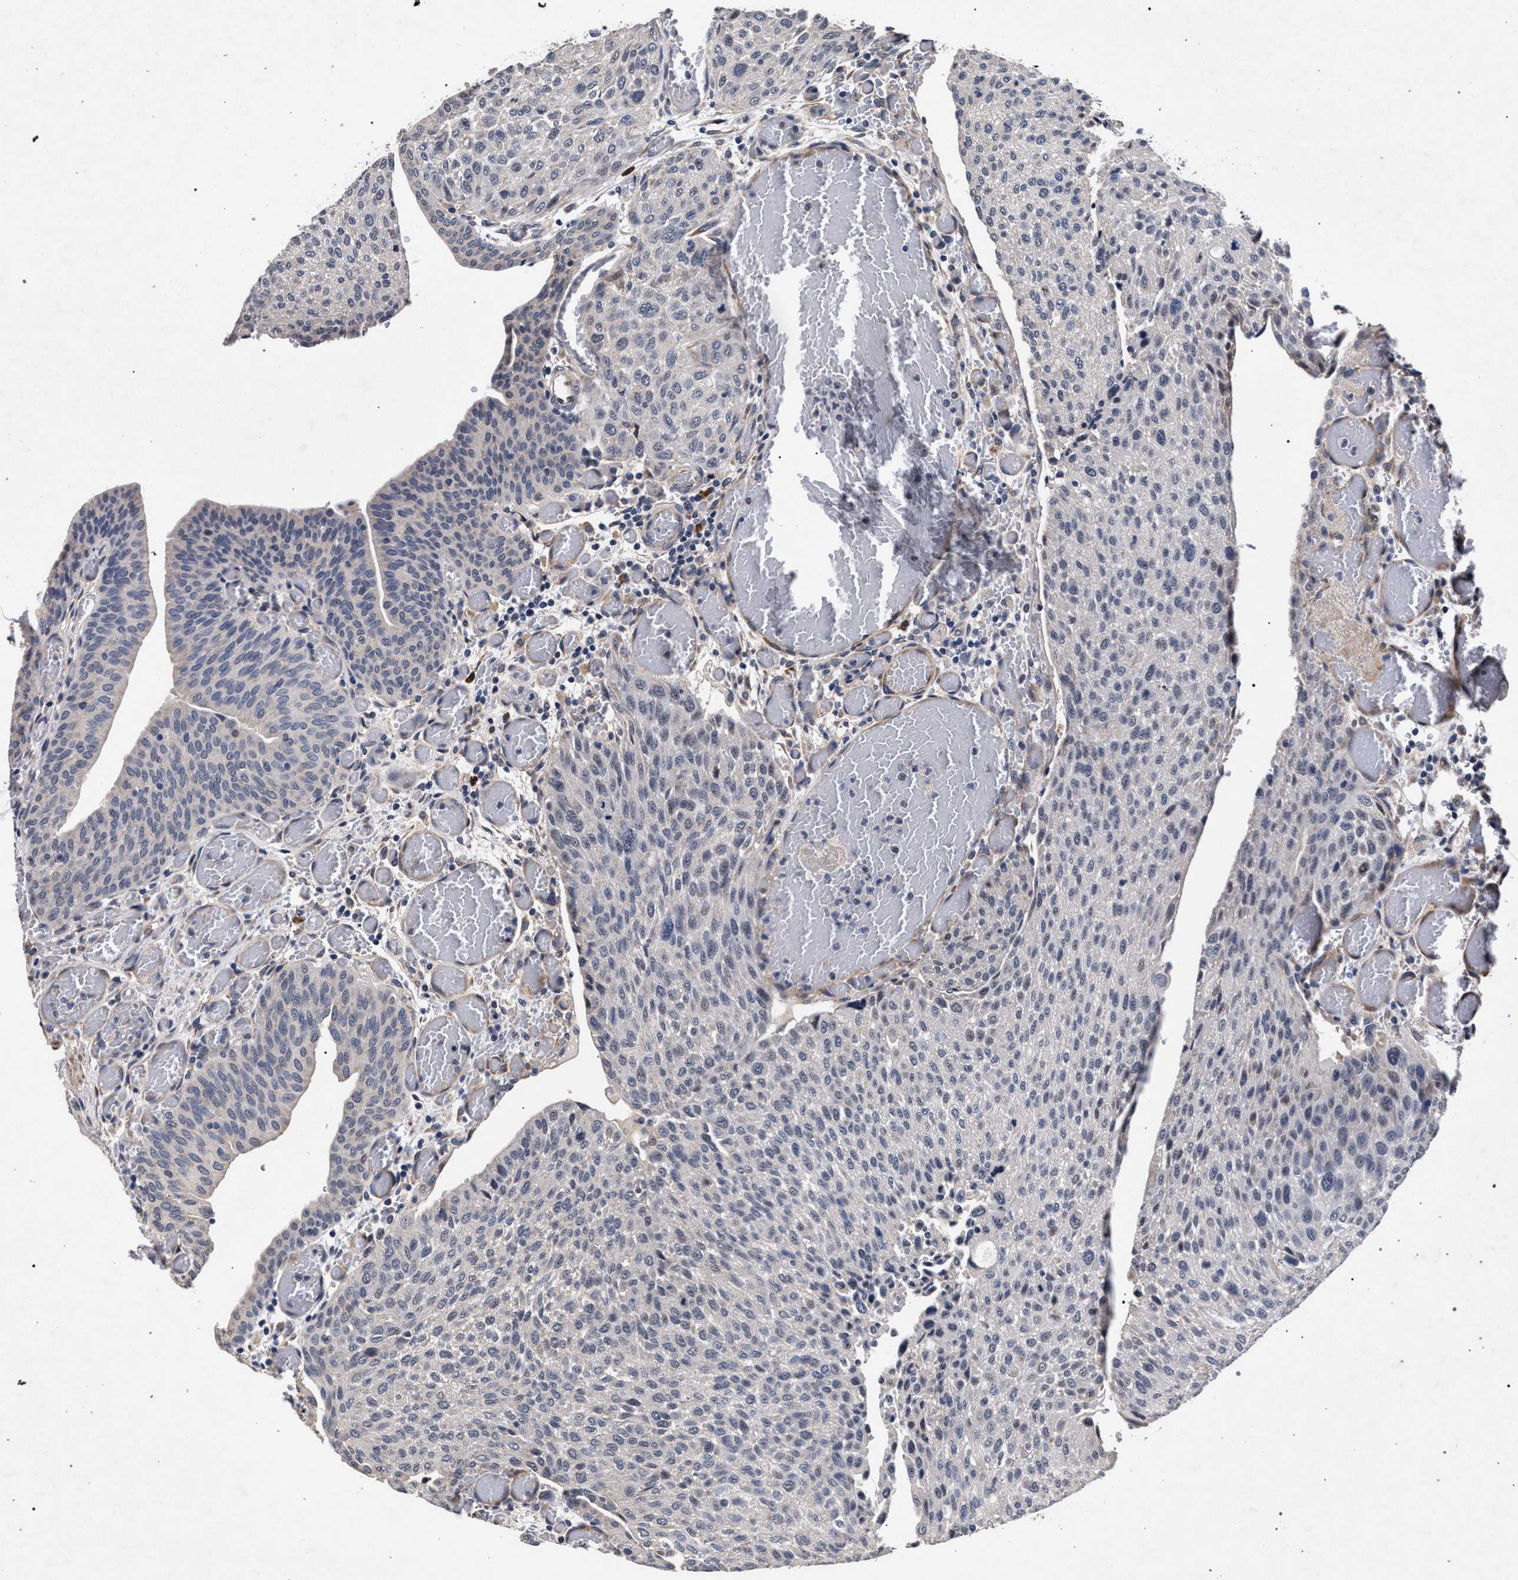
{"staining": {"intensity": "negative", "quantity": "none", "location": "none"}, "tissue": "urothelial cancer", "cell_type": "Tumor cells", "image_type": "cancer", "snomed": [{"axis": "morphology", "description": "Urothelial carcinoma, Low grade"}, {"axis": "morphology", "description": "Urothelial carcinoma, High grade"}, {"axis": "topography", "description": "Urinary bladder"}], "caption": "An IHC histopathology image of urothelial carcinoma (low-grade) is shown. There is no staining in tumor cells of urothelial carcinoma (low-grade).", "gene": "CFAP95", "patient": {"sex": "male", "age": 35}}